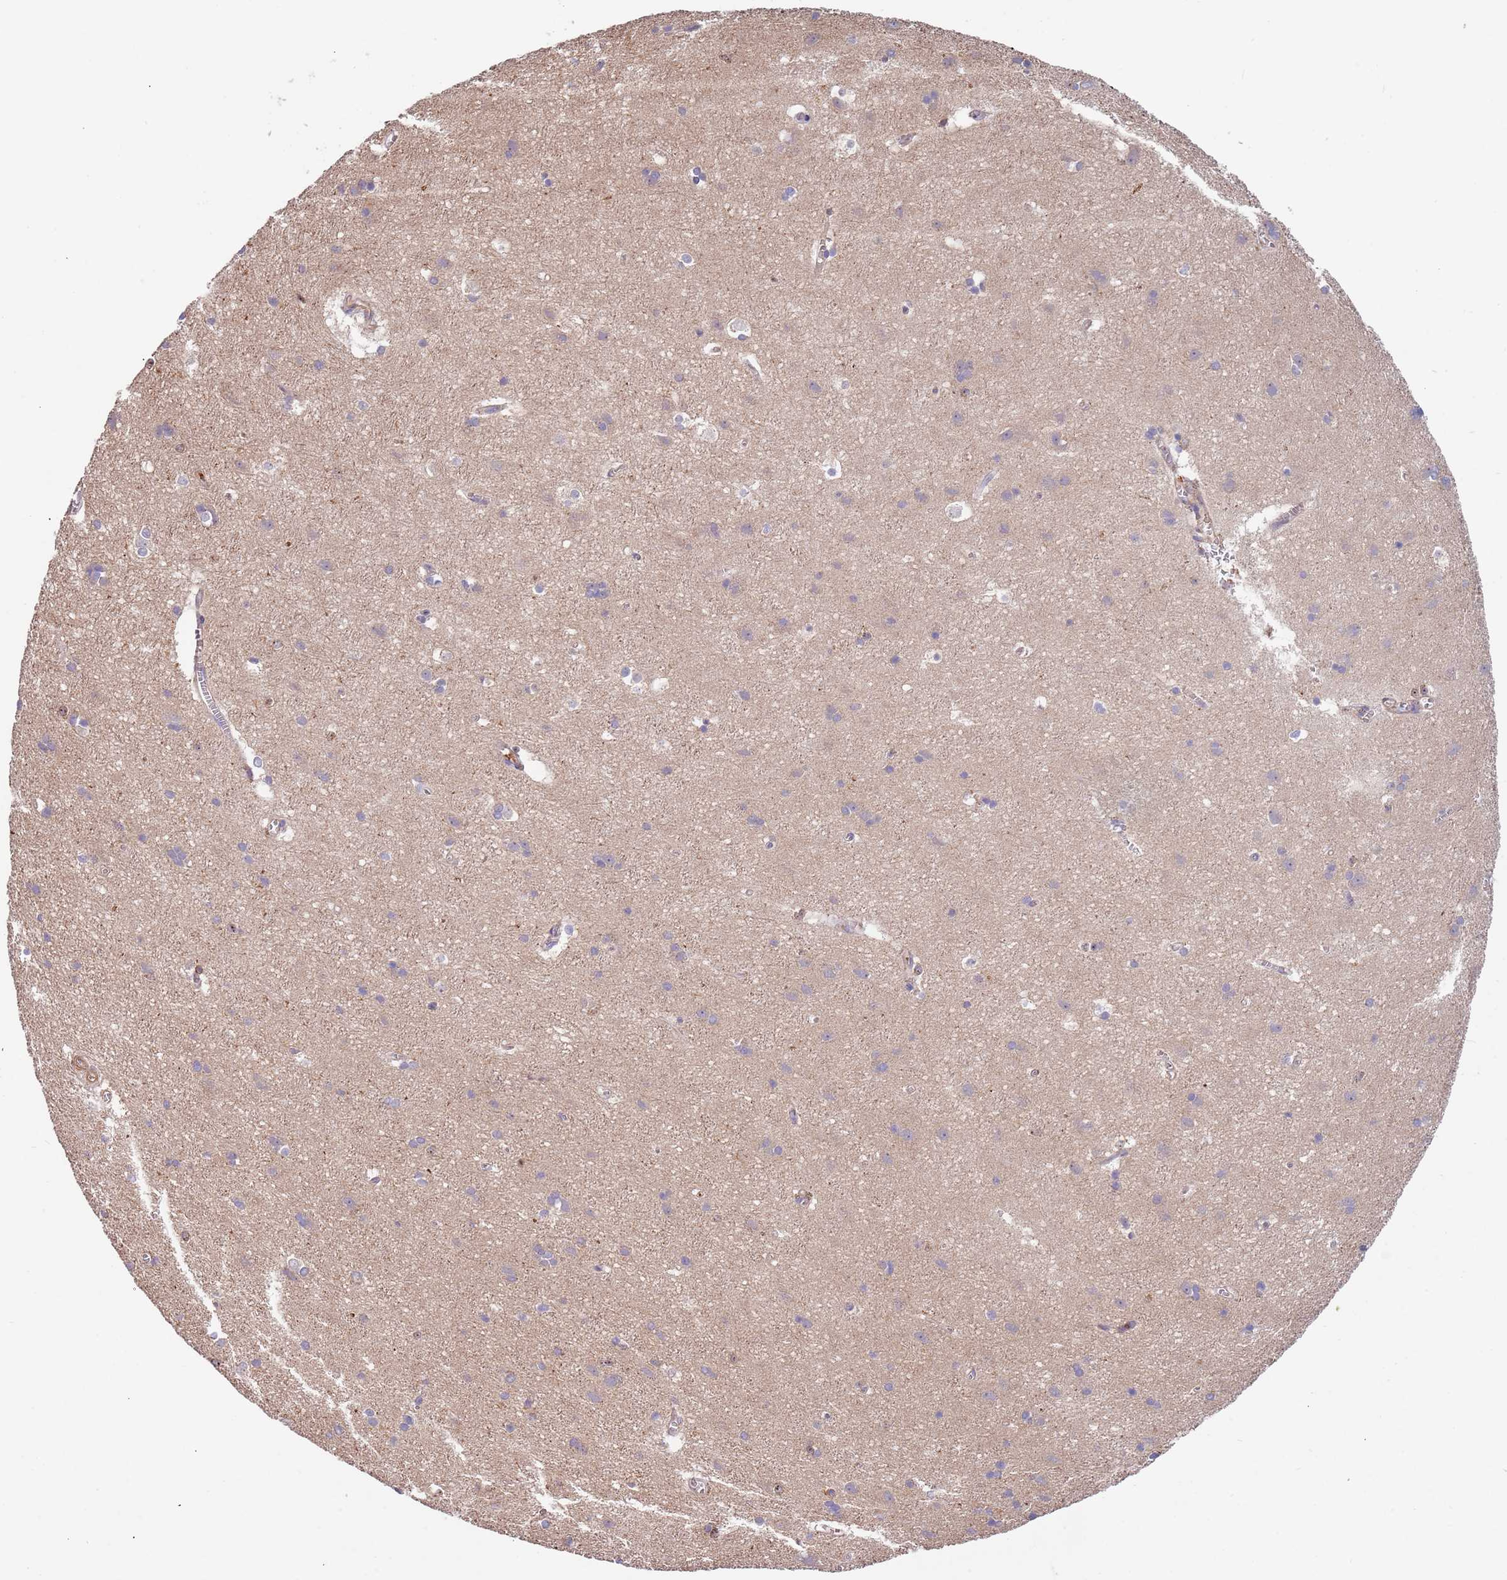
{"staining": {"intensity": "negative", "quantity": "none", "location": "none"}, "tissue": "cerebral cortex", "cell_type": "Endothelial cells", "image_type": "normal", "snomed": [{"axis": "morphology", "description": "Normal tissue, NOS"}, {"axis": "topography", "description": "Cerebral cortex"}], "caption": "This micrograph is of benign cerebral cortex stained with immunohistochemistry (IHC) to label a protein in brown with the nuclei are counter-stained blue. There is no staining in endothelial cells.", "gene": "SYT4", "patient": {"sex": "male", "age": 54}}